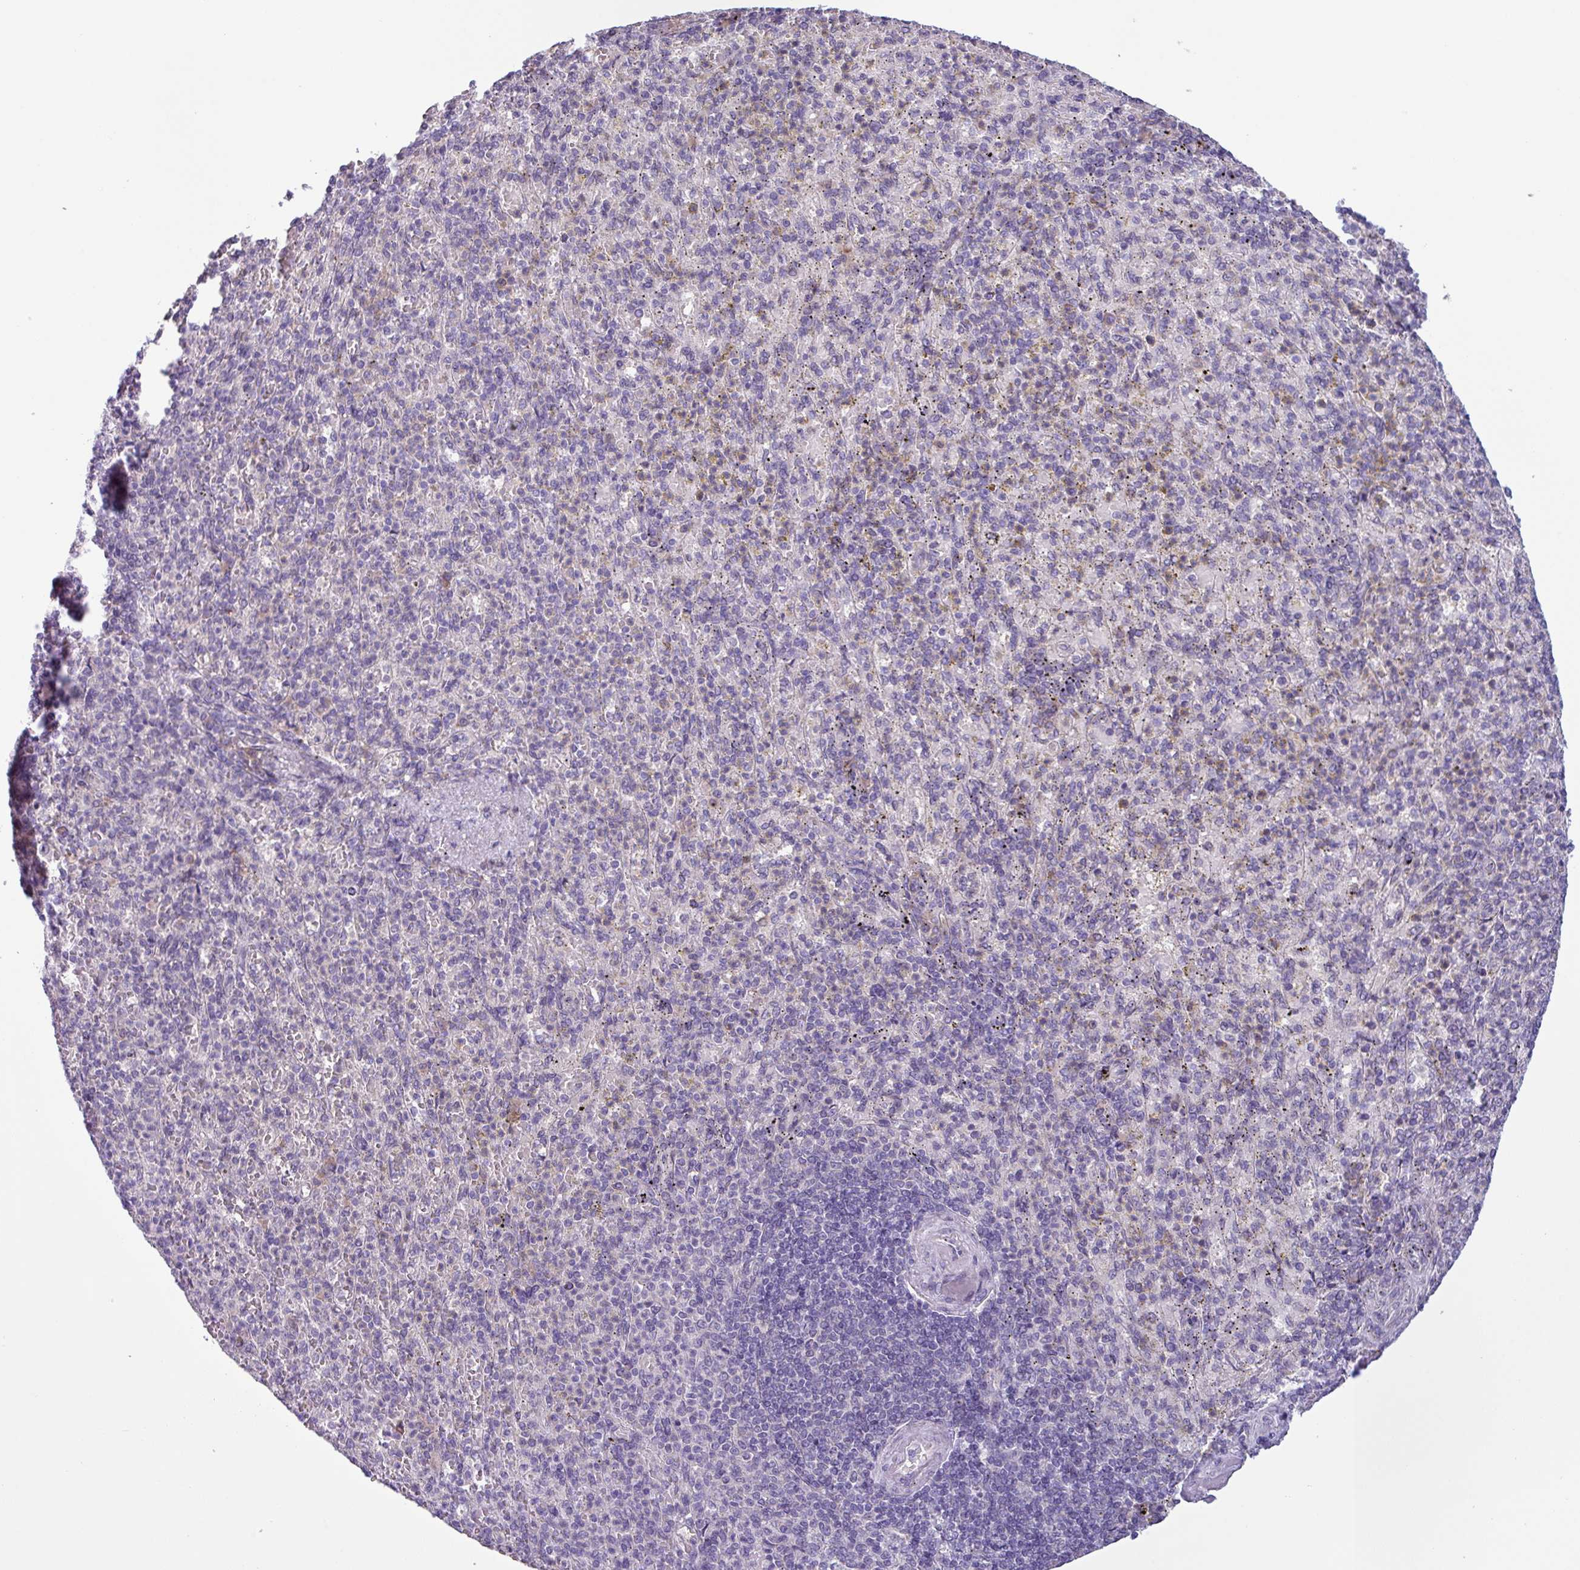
{"staining": {"intensity": "negative", "quantity": "none", "location": "none"}, "tissue": "spleen", "cell_type": "Cells in red pulp", "image_type": "normal", "snomed": [{"axis": "morphology", "description": "Normal tissue, NOS"}, {"axis": "topography", "description": "Spleen"}], "caption": "DAB (3,3'-diaminobenzidine) immunohistochemical staining of benign human spleen displays no significant expression in cells in red pulp.", "gene": "C20orf27", "patient": {"sex": "female", "age": 74}}